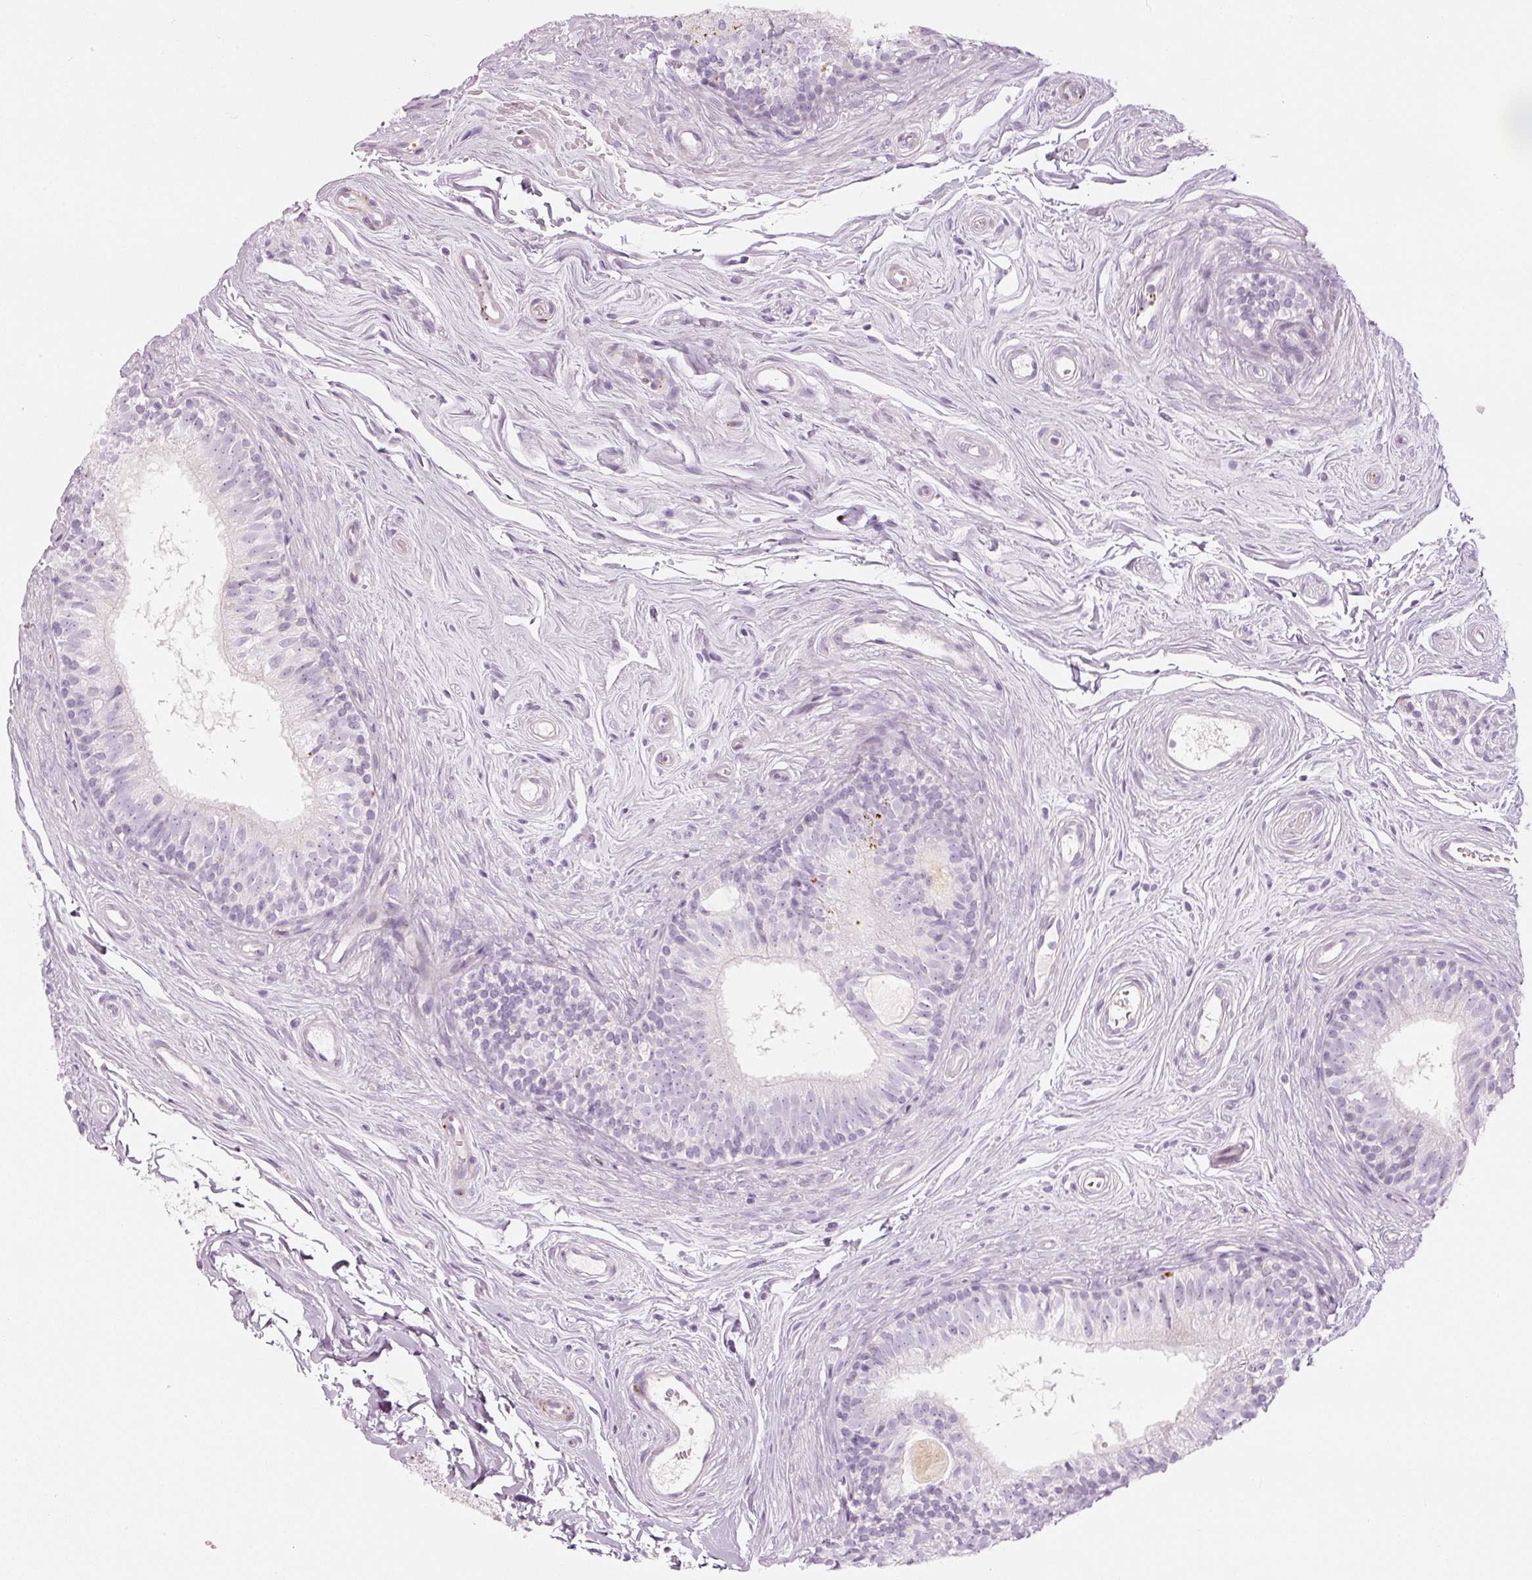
{"staining": {"intensity": "negative", "quantity": "none", "location": "none"}, "tissue": "epididymis", "cell_type": "Glandular cells", "image_type": "normal", "snomed": [{"axis": "morphology", "description": "Normal tissue, NOS"}, {"axis": "topography", "description": "Epididymis"}], "caption": "There is no significant positivity in glandular cells of epididymis. (DAB immunohistochemistry with hematoxylin counter stain).", "gene": "LECT2", "patient": {"sex": "male", "age": 45}}